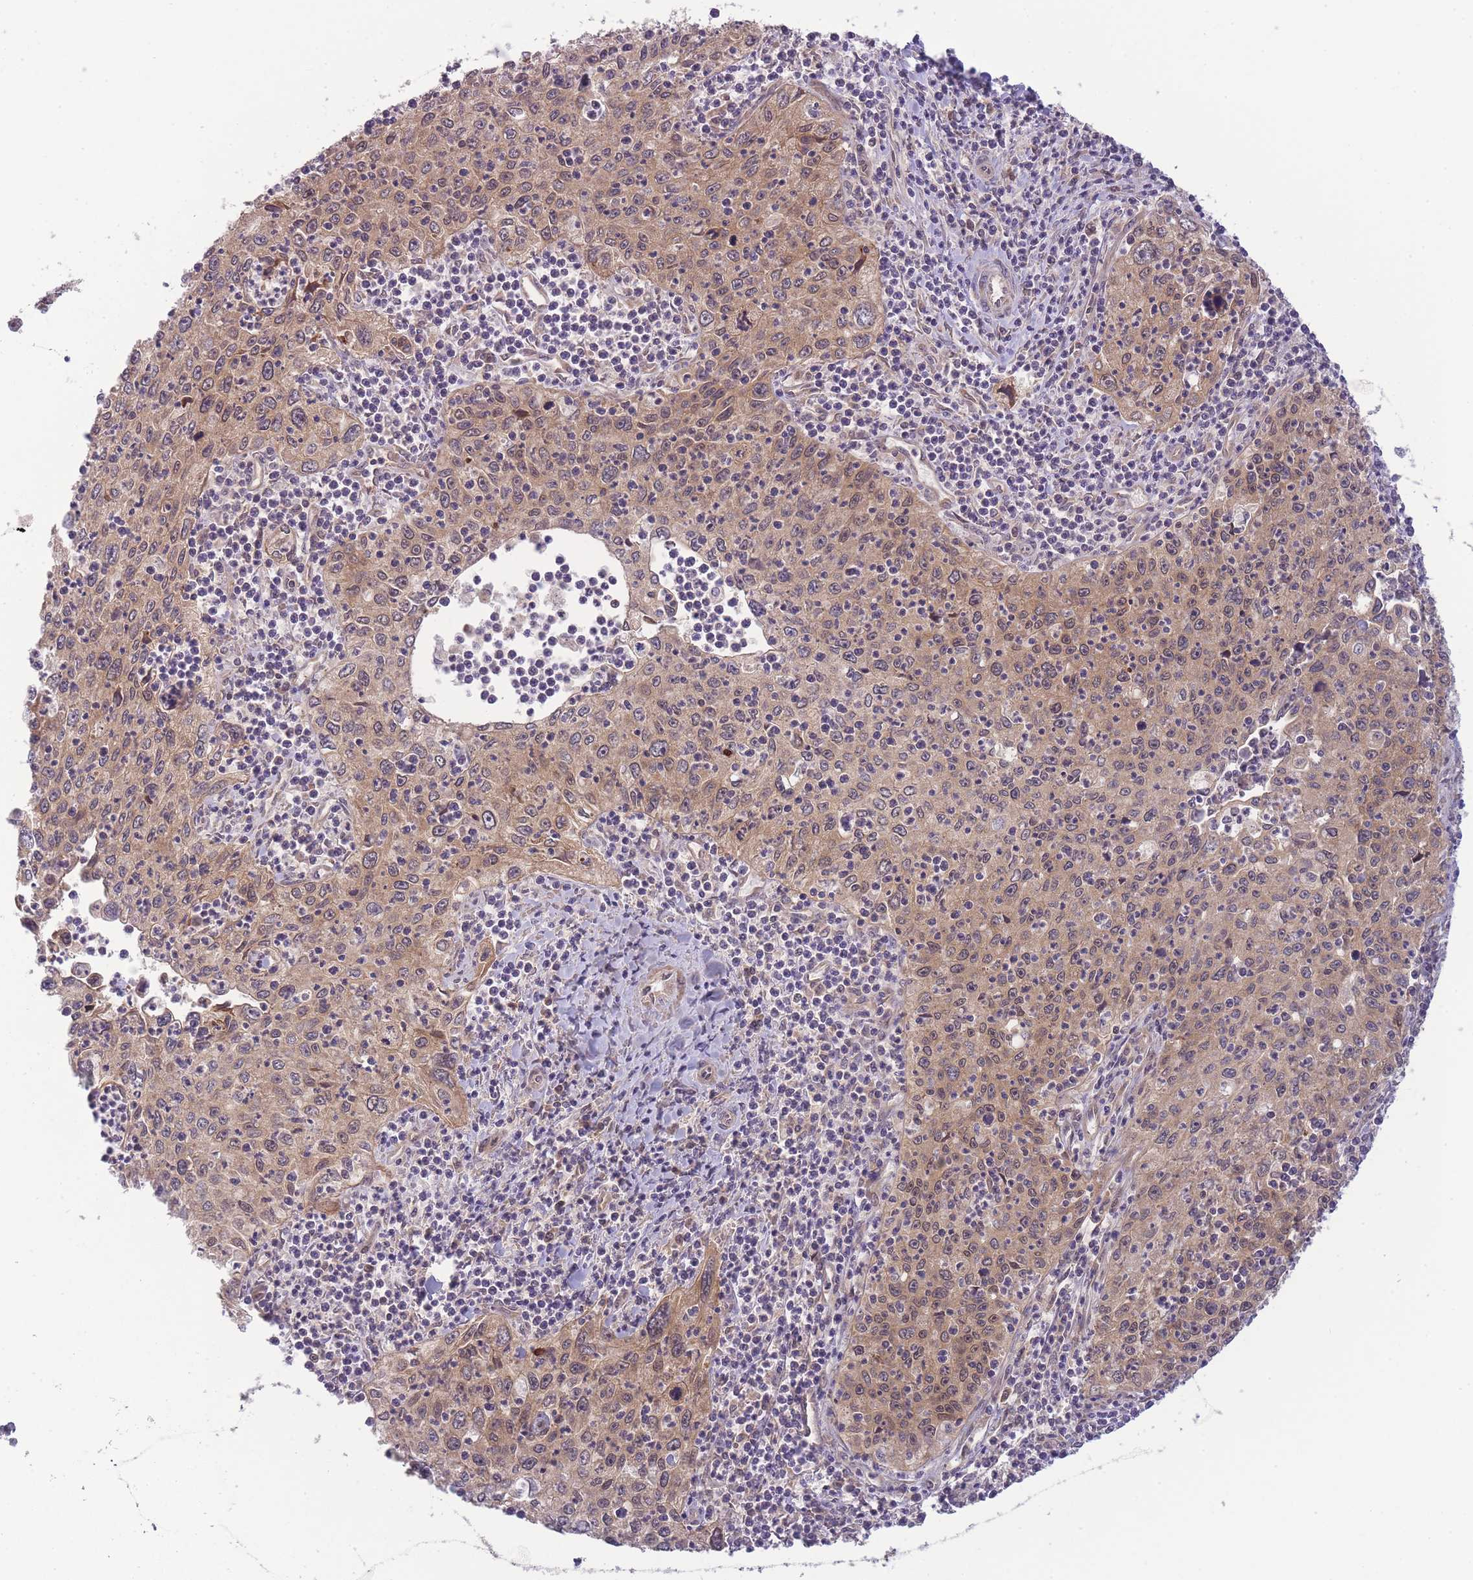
{"staining": {"intensity": "weak", "quantity": "<25%", "location": "cytoplasmic/membranous"}, "tissue": "cervical cancer", "cell_type": "Tumor cells", "image_type": "cancer", "snomed": [{"axis": "morphology", "description": "Squamous cell carcinoma, NOS"}, {"axis": "topography", "description": "Cervix"}], "caption": "Protein analysis of cervical squamous cell carcinoma reveals no significant expression in tumor cells.", "gene": "PFDN6", "patient": {"sex": "female", "age": 30}}